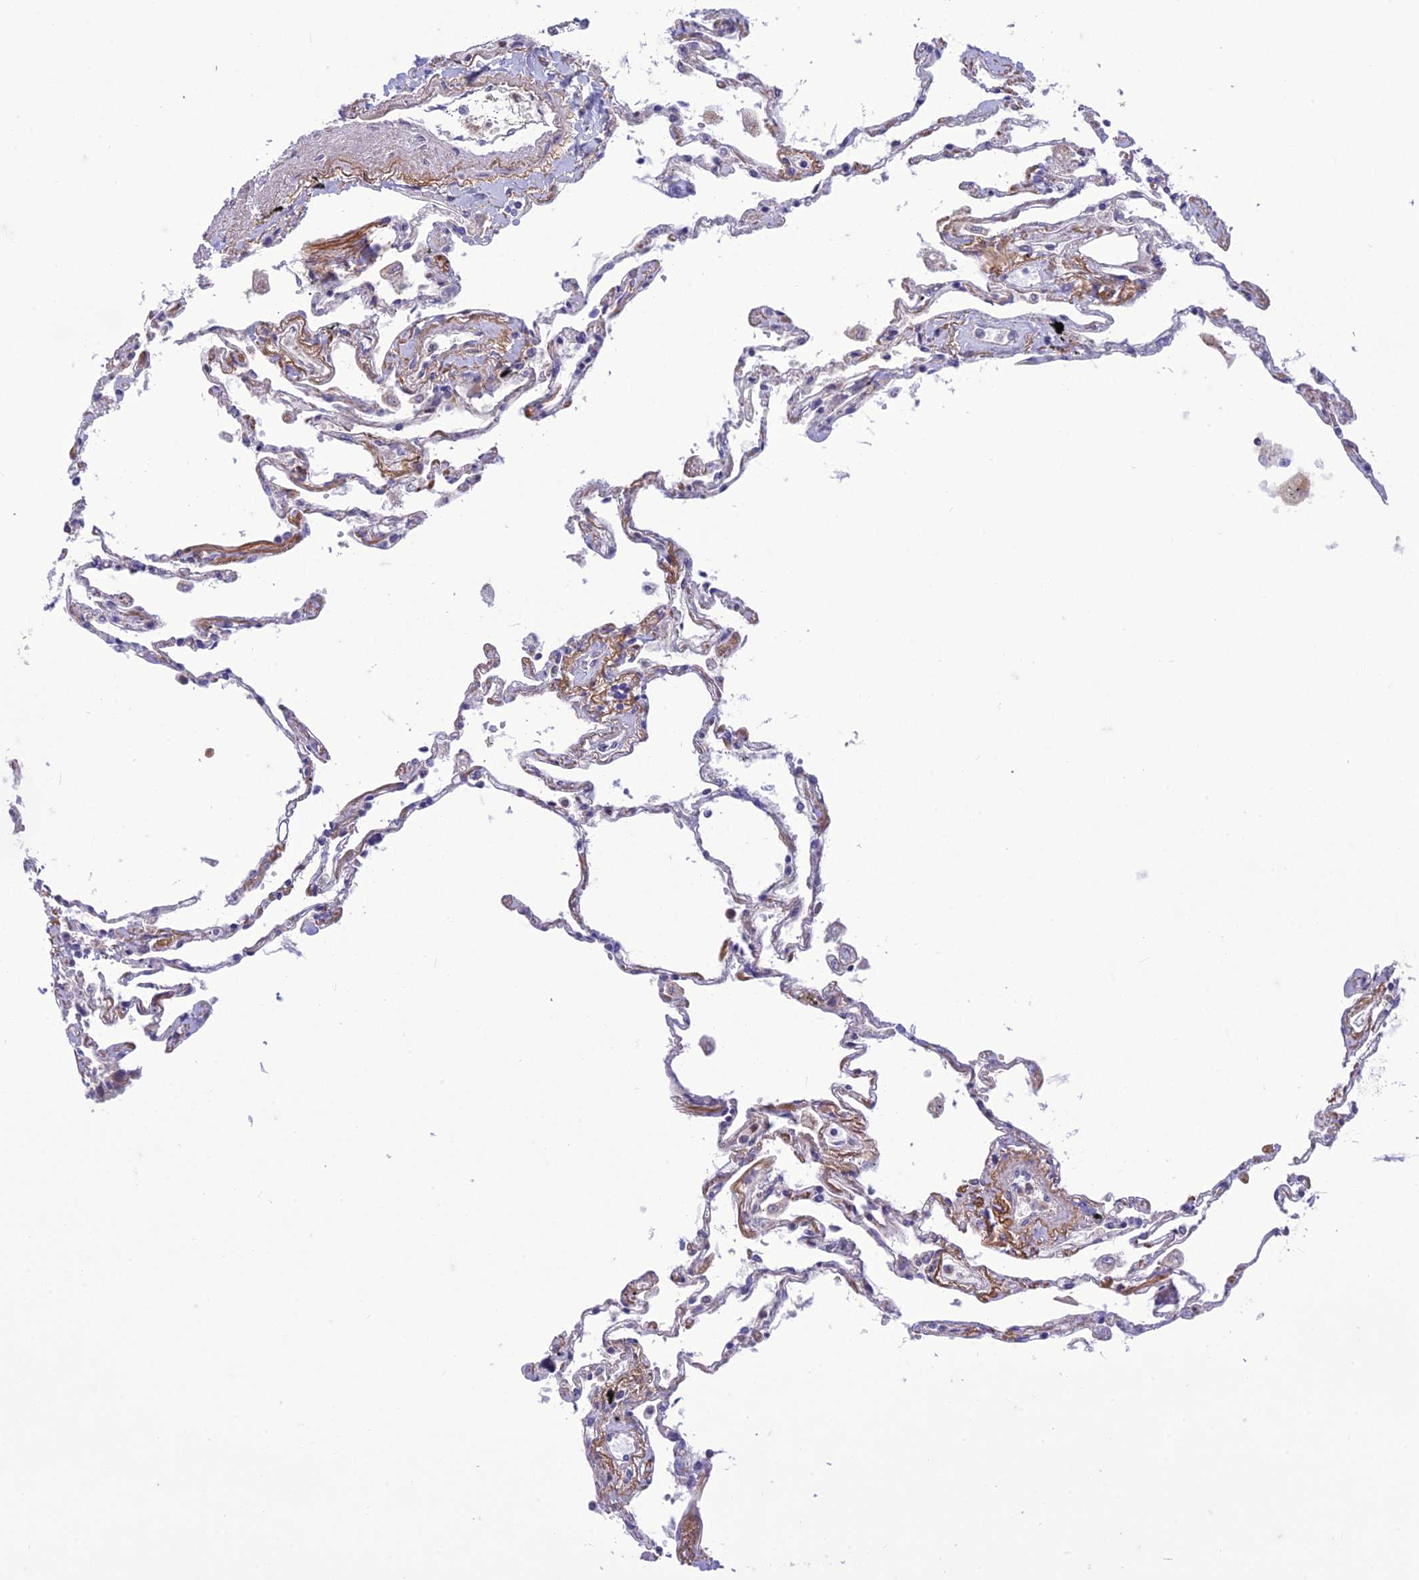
{"staining": {"intensity": "negative", "quantity": "none", "location": "none"}, "tissue": "lung", "cell_type": "Alveolar cells", "image_type": "normal", "snomed": [{"axis": "morphology", "description": "Normal tissue, NOS"}, {"axis": "topography", "description": "Lung"}], "caption": "A photomicrograph of lung stained for a protein displays no brown staining in alveolar cells. Nuclei are stained in blue.", "gene": "ITGAE", "patient": {"sex": "female", "age": 67}}